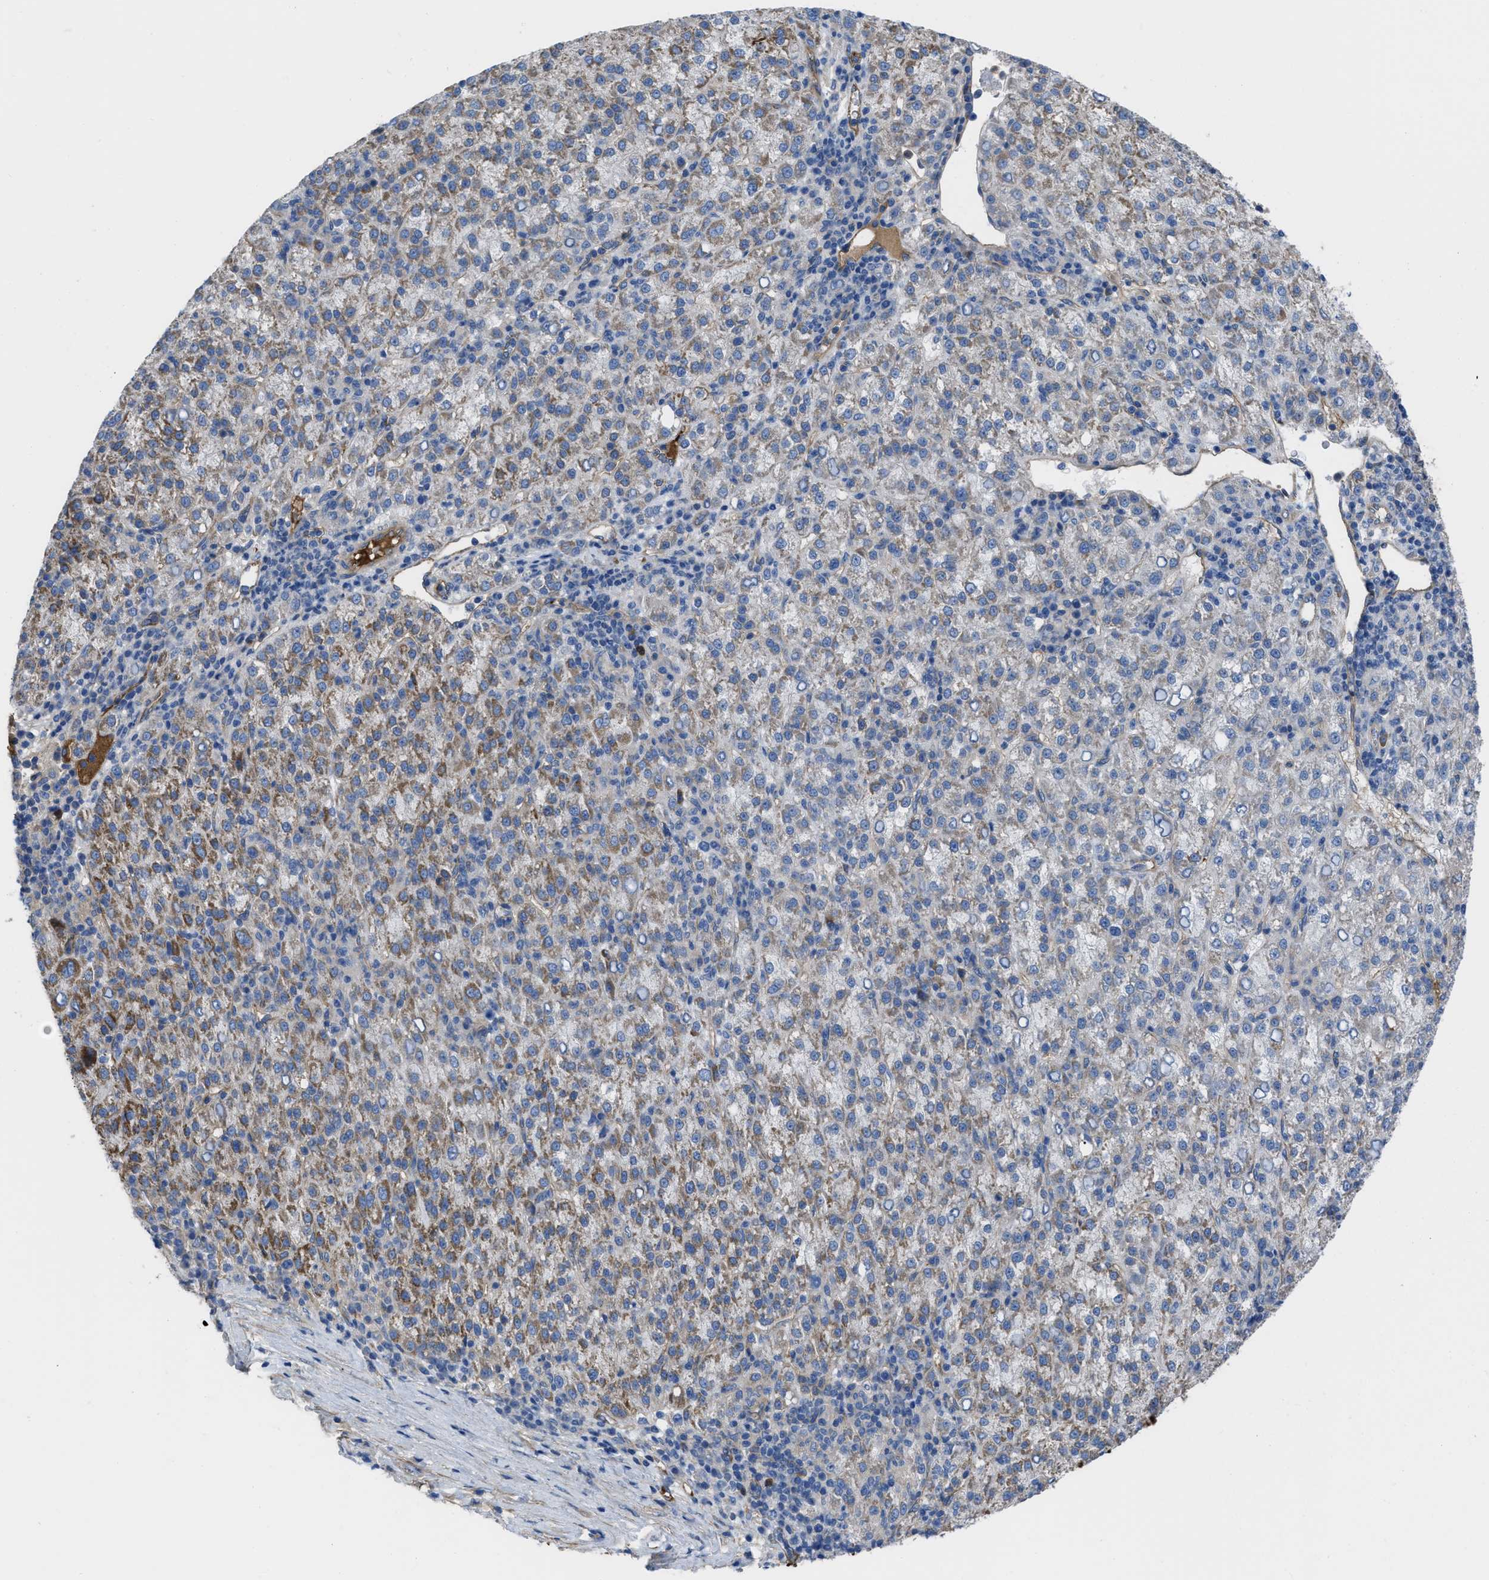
{"staining": {"intensity": "moderate", "quantity": "<25%", "location": "cytoplasmic/membranous"}, "tissue": "liver cancer", "cell_type": "Tumor cells", "image_type": "cancer", "snomed": [{"axis": "morphology", "description": "Carcinoma, Hepatocellular, NOS"}, {"axis": "topography", "description": "Liver"}], "caption": "A micrograph of human liver cancer stained for a protein displays moderate cytoplasmic/membranous brown staining in tumor cells.", "gene": "TRIOBP", "patient": {"sex": "female", "age": 58}}